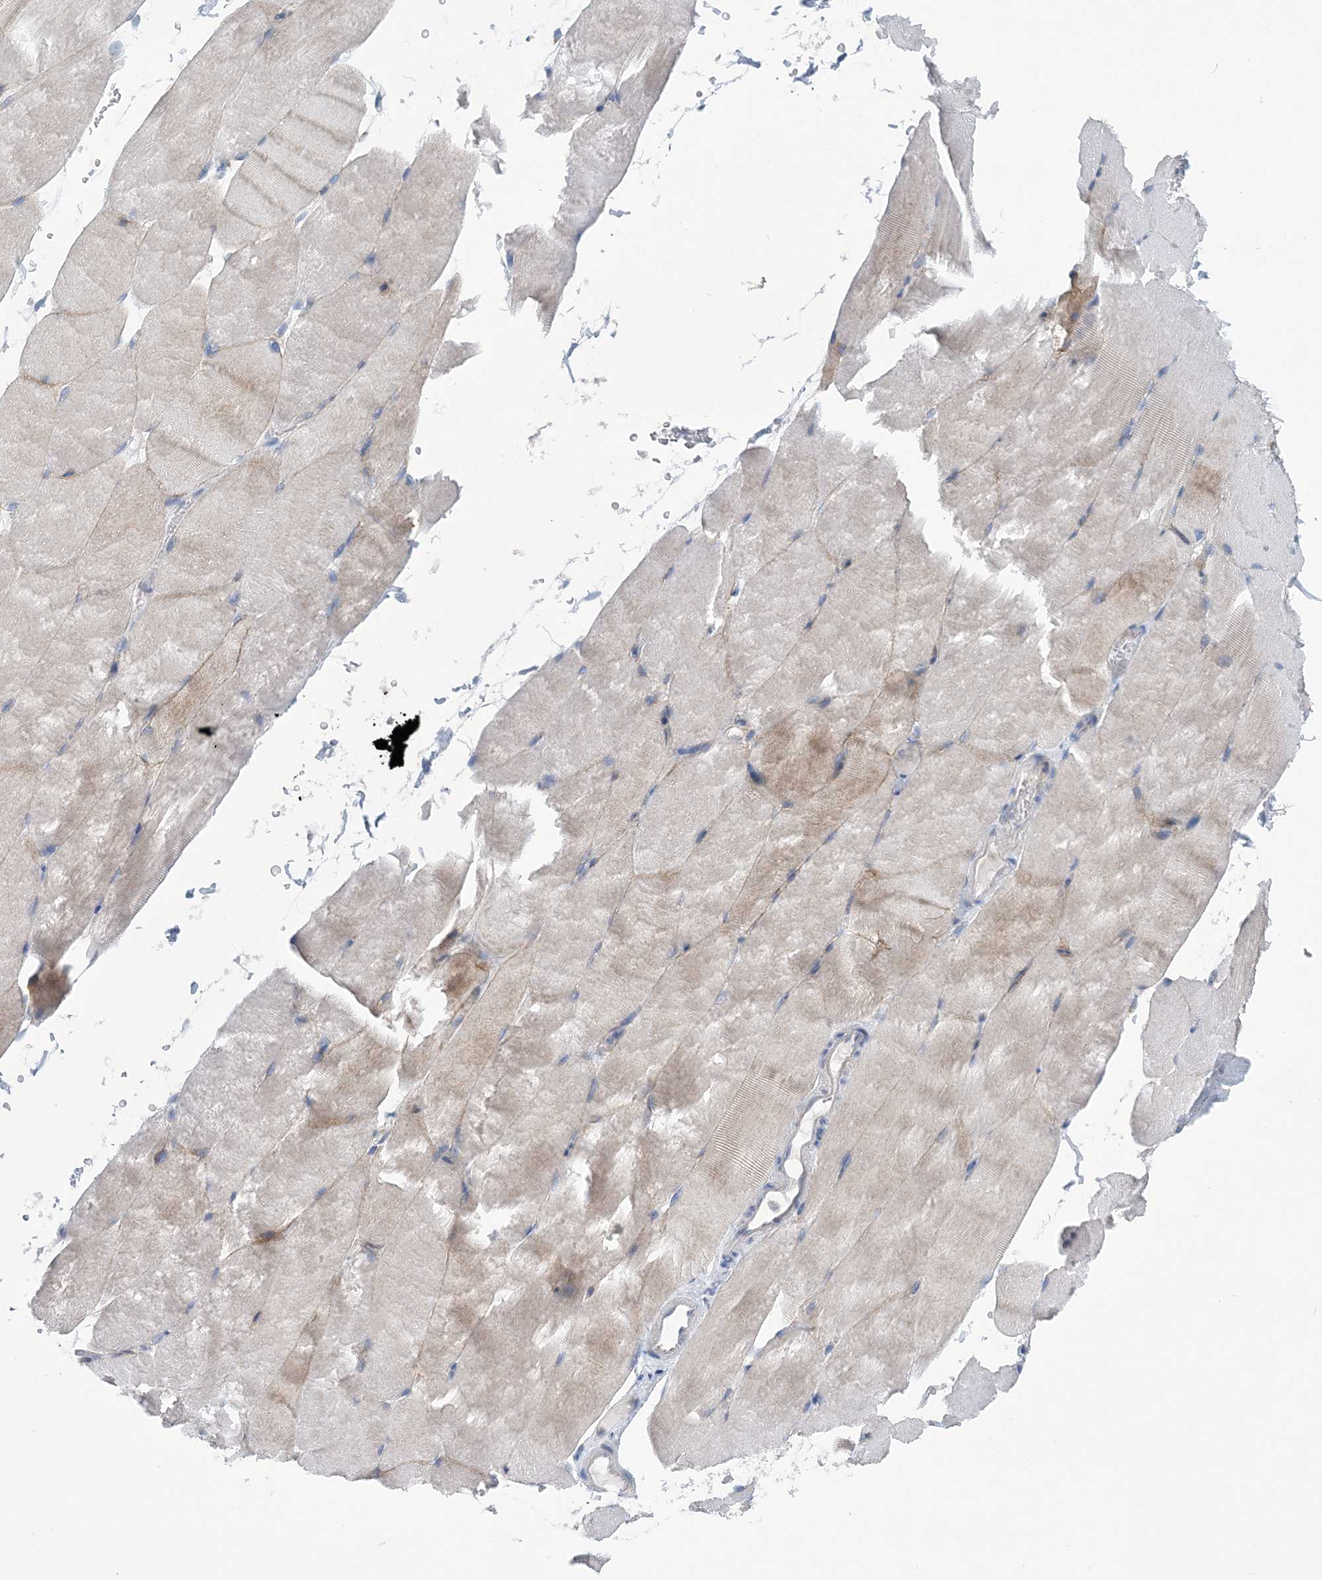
{"staining": {"intensity": "weak", "quantity": "<25%", "location": "cytoplasmic/membranous"}, "tissue": "skeletal muscle", "cell_type": "Myocytes", "image_type": "normal", "snomed": [{"axis": "morphology", "description": "Normal tissue, NOS"}, {"axis": "topography", "description": "Skeletal muscle"}, {"axis": "topography", "description": "Parathyroid gland"}], "caption": "Myocytes are negative for brown protein staining in benign skeletal muscle. Brightfield microscopy of immunohistochemistry stained with DAB (brown) and hematoxylin (blue), captured at high magnification.", "gene": "COPE", "patient": {"sex": "female", "age": 37}}